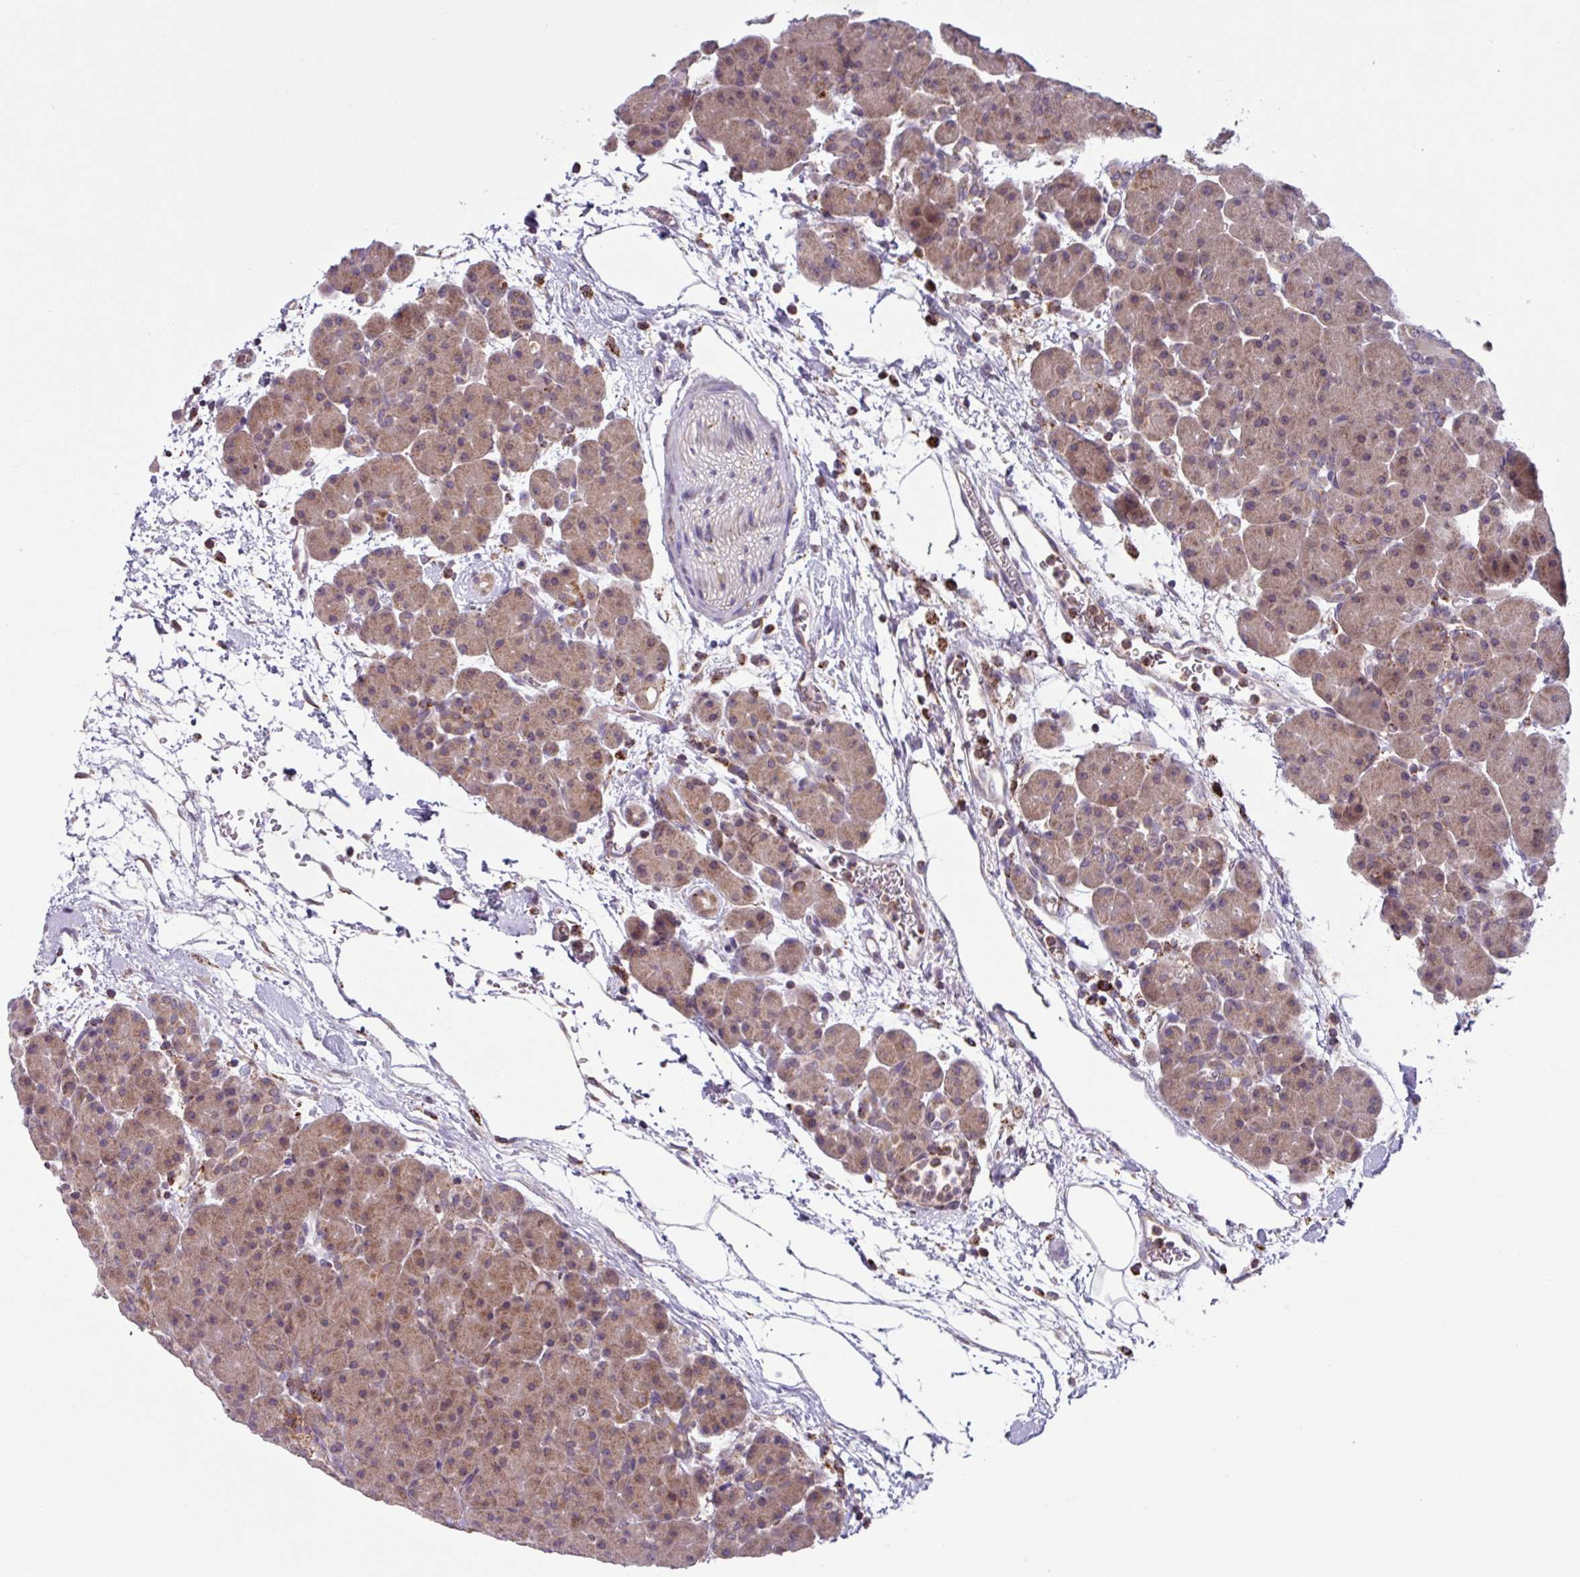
{"staining": {"intensity": "weak", "quantity": ">75%", "location": "cytoplasmic/membranous"}, "tissue": "pancreas", "cell_type": "Exocrine glandular cells", "image_type": "normal", "snomed": [{"axis": "morphology", "description": "Normal tissue, NOS"}, {"axis": "topography", "description": "Pancreas"}], "caption": "Approximately >75% of exocrine glandular cells in benign human pancreas show weak cytoplasmic/membranous protein expression as visualized by brown immunohistochemical staining.", "gene": "AKIRIN1", "patient": {"sex": "male", "age": 66}}